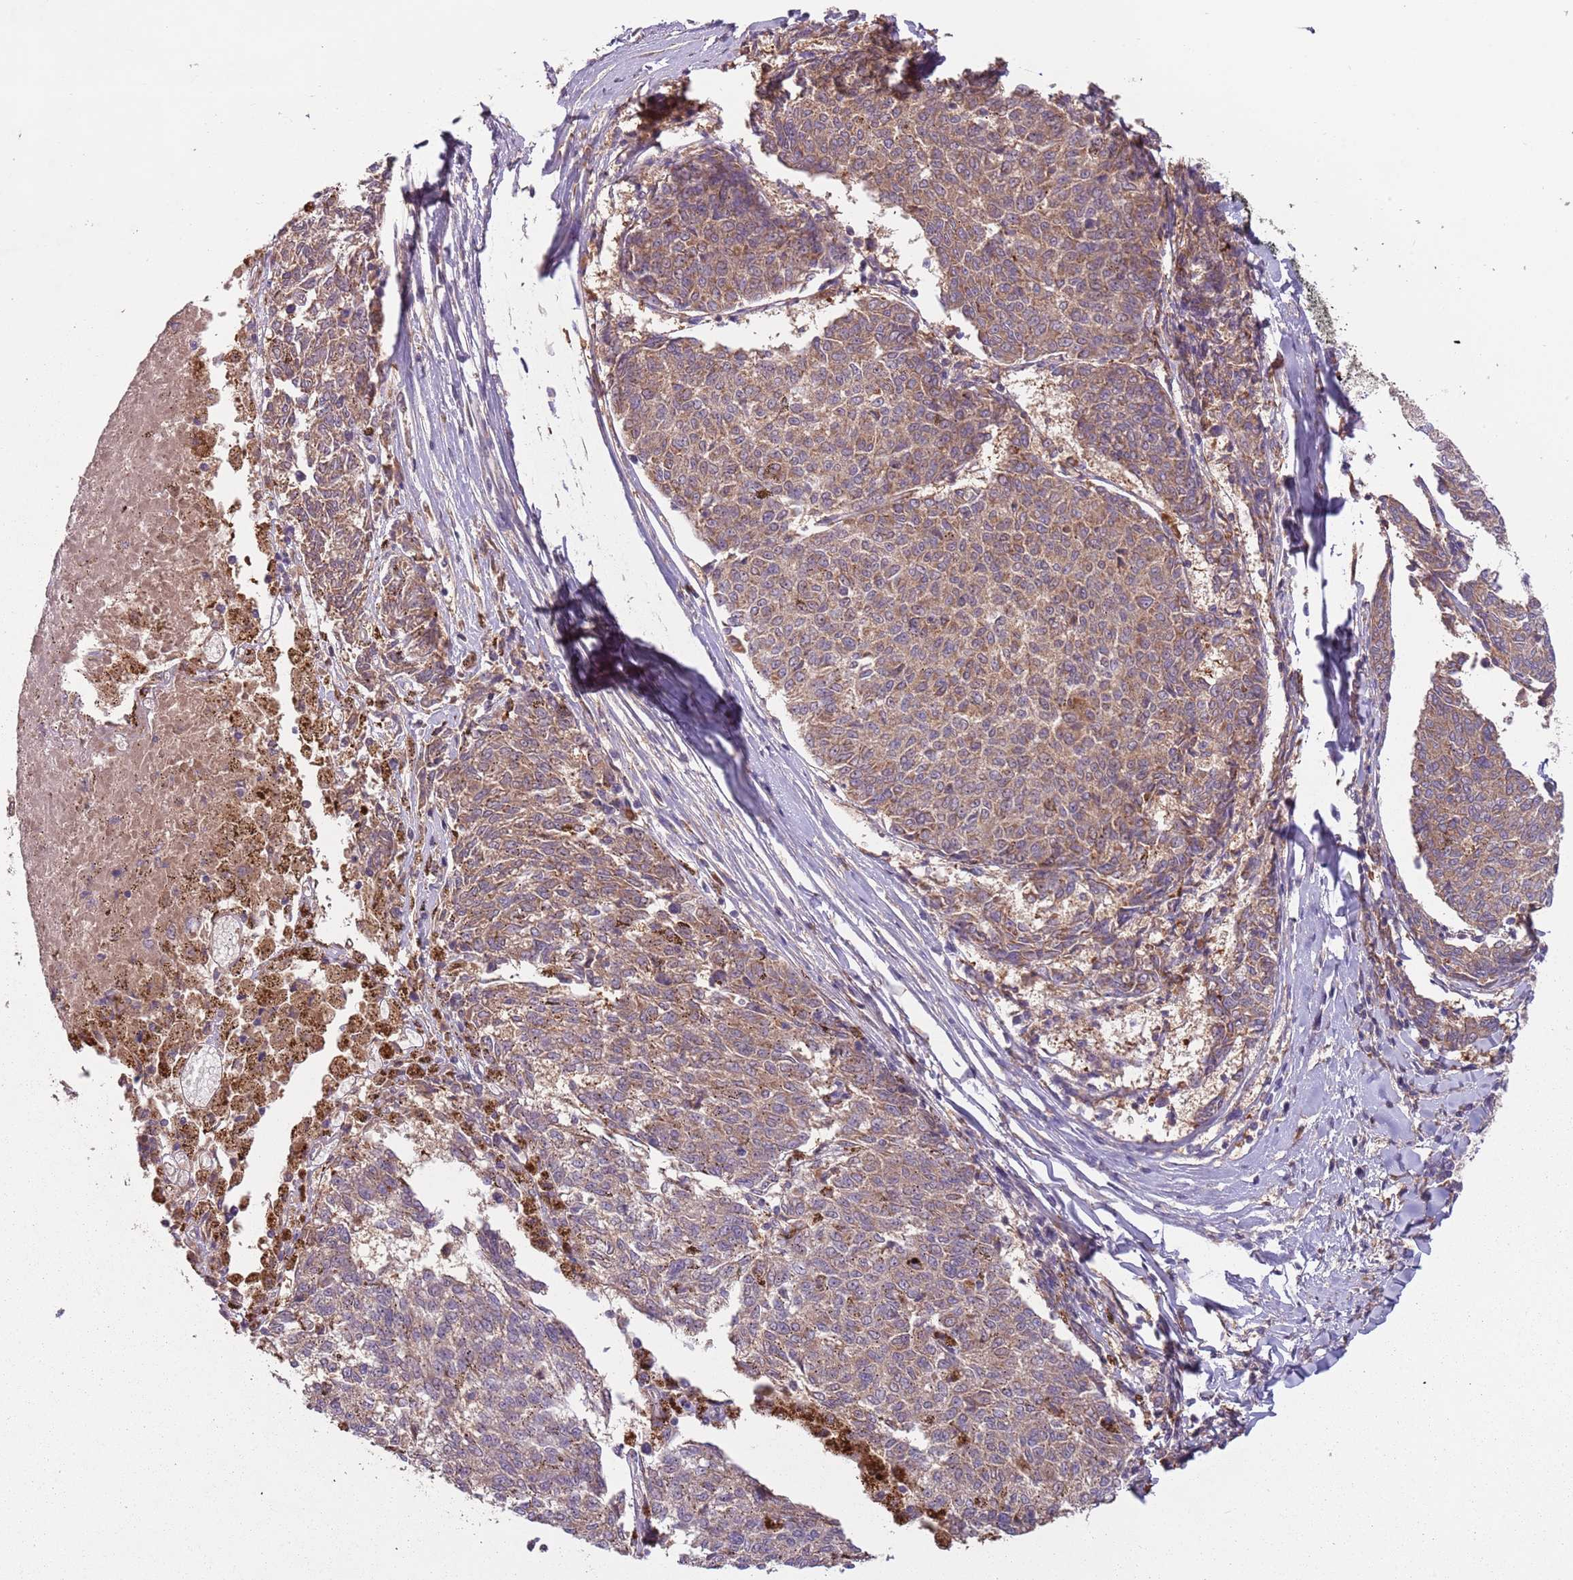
{"staining": {"intensity": "moderate", "quantity": ">75%", "location": "cytoplasmic/membranous"}, "tissue": "melanoma", "cell_type": "Tumor cells", "image_type": "cancer", "snomed": [{"axis": "morphology", "description": "Malignant melanoma, NOS"}, {"axis": "topography", "description": "Skin"}], "caption": "There is medium levels of moderate cytoplasmic/membranous positivity in tumor cells of melanoma, as demonstrated by immunohistochemical staining (brown color).", "gene": "FECH", "patient": {"sex": "female", "age": 72}}